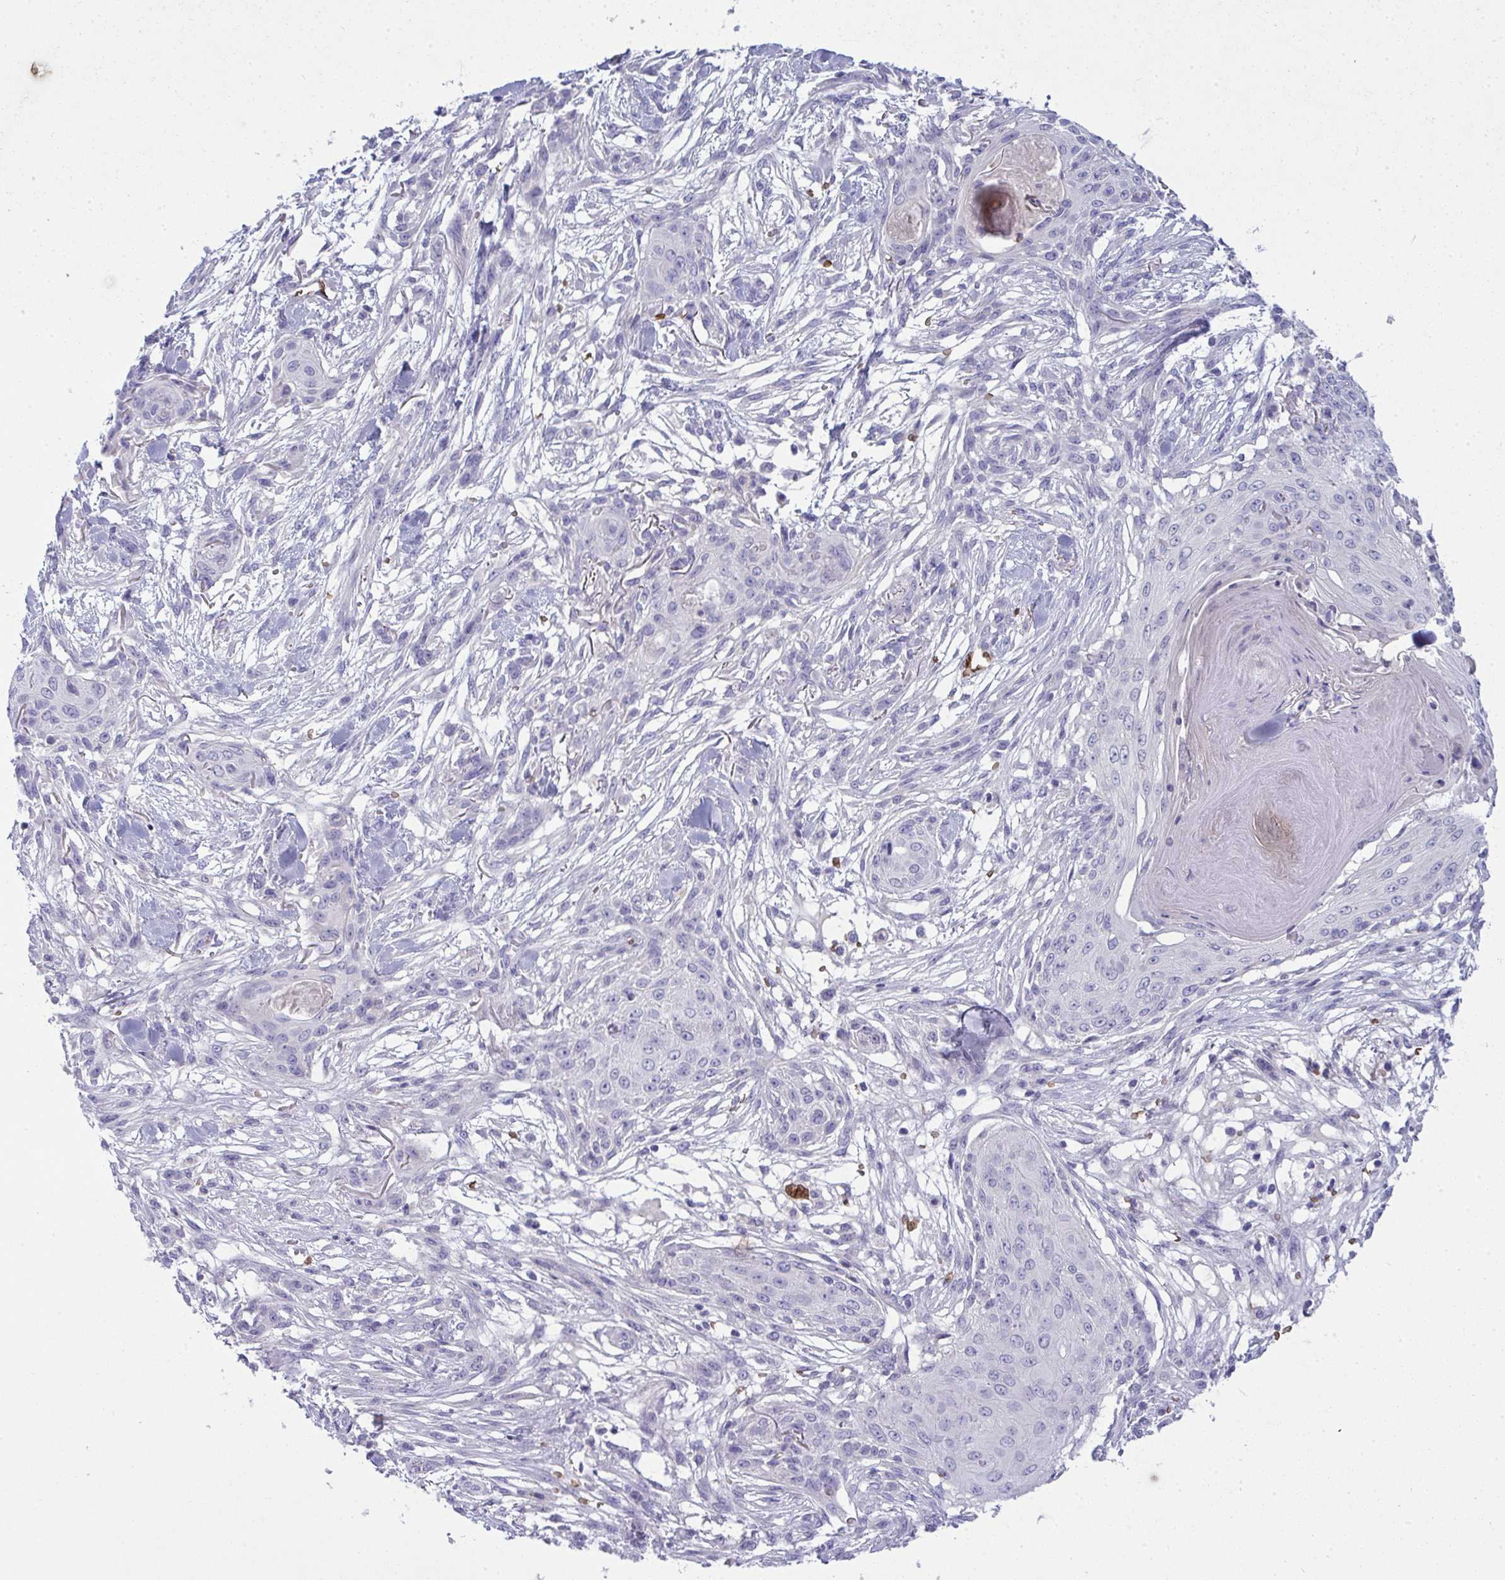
{"staining": {"intensity": "negative", "quantity": "none", "location": "none"}, "tissue": "skin cancer", "cell_type": "Tumor cells", "image_type": "cancer", "snomed": [{"axis": "morphology", "description": "Squamous cell carcinoma, NOS"}, {"axis": "topography", "description": "Skin"}], "caption": "A high-resolution image shows immunohistochemistry (IHC) staining of skin squamous cell carcinoma, which reveals no significant staining in tumor cells.", "gene": "SPTB", "patient": {"sex": "female", "age": 59}}